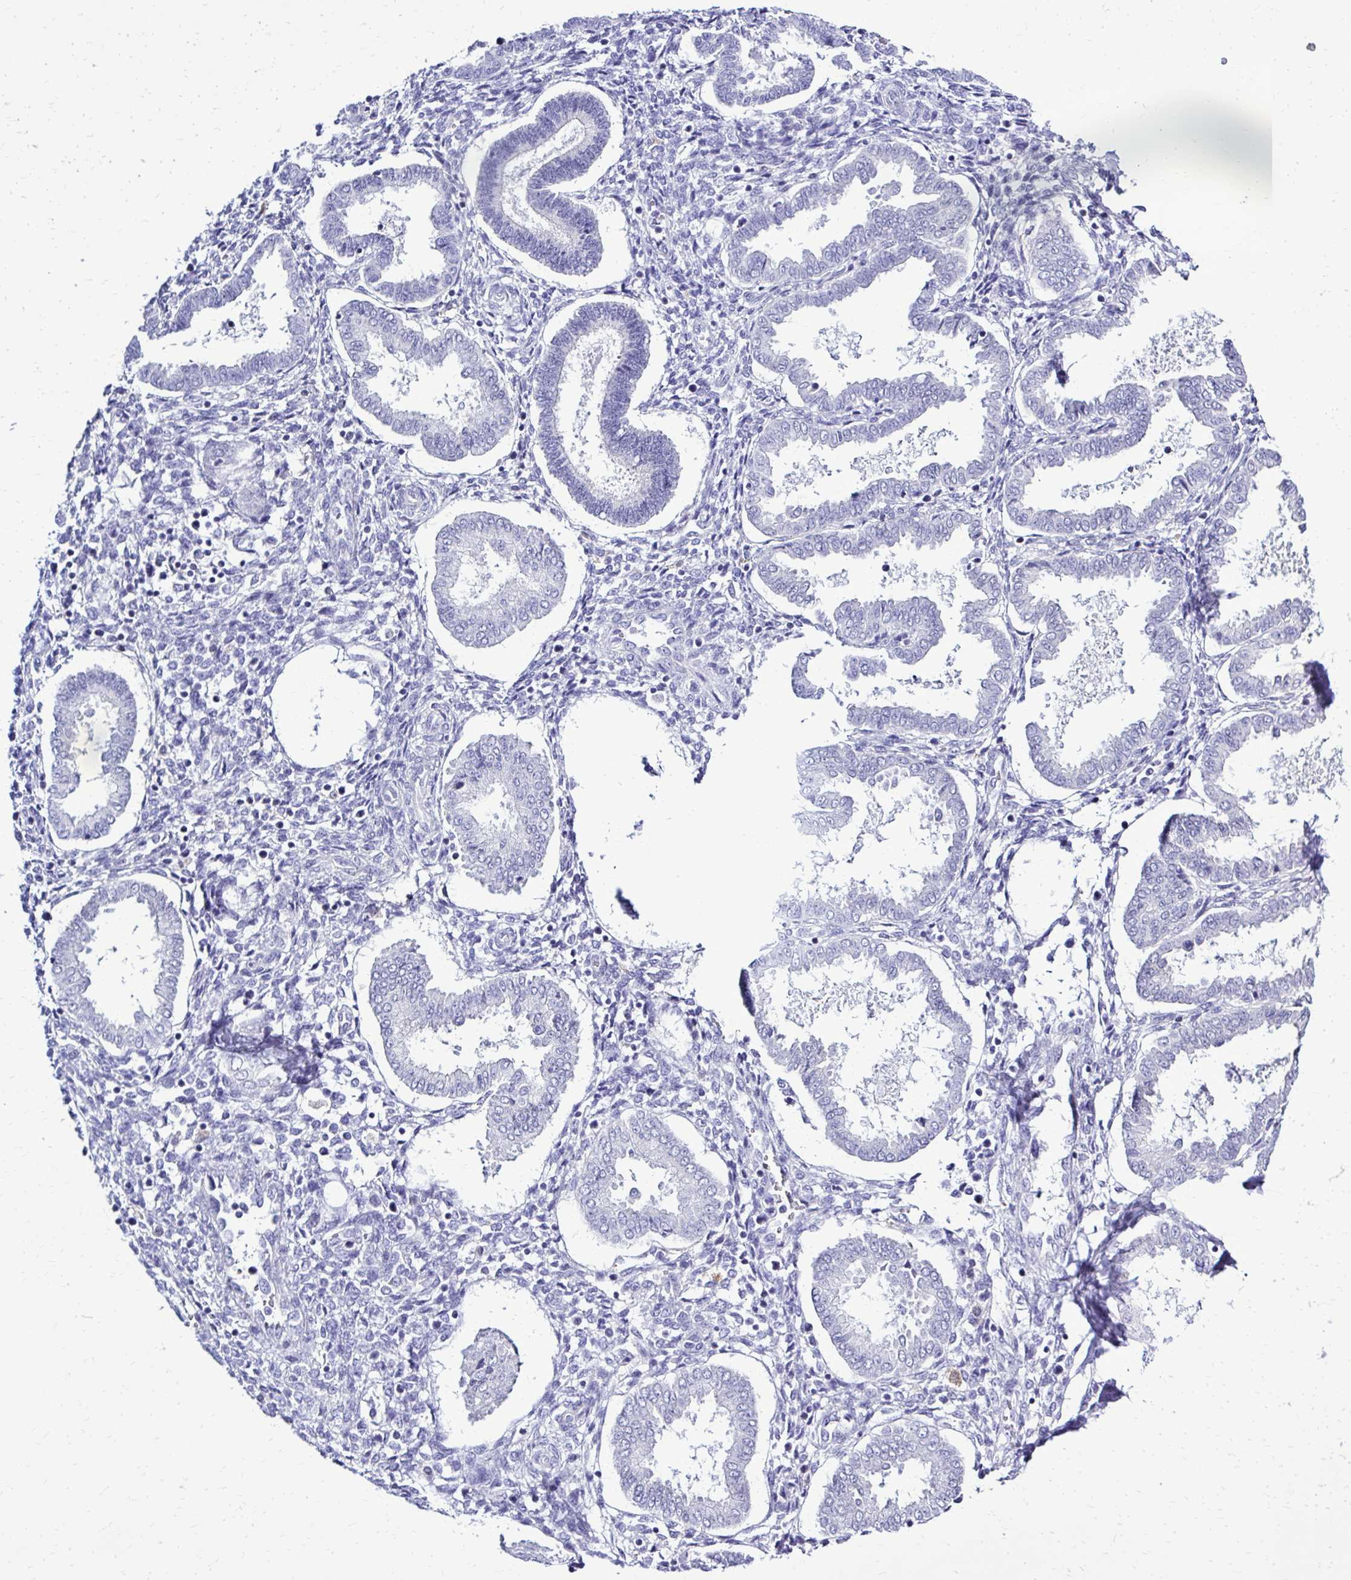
{"staining": {"intensity": "negative", "quantity": "none", "location": "none"}, "tissue": "endometrium", "cell_type": "Cells in endometrial stroma", "image_type": "normal", "snomed": [{"axis": "morphology", "description": "Normal tissue, NOS"}, {"axis": "topography", "description": "Endometrium"}], "caption": "IHC histopathology image of benign endometrium: human endometrium stained with DAB (3,3'-diaminobenzidine) displays no significant protein staining in cells in endometrial stroma. (DAB IHC visualized using brightfield microscopy, high magnification).", "gene": "RASL11B", "patient": {"sex": "female", "age": 24}}